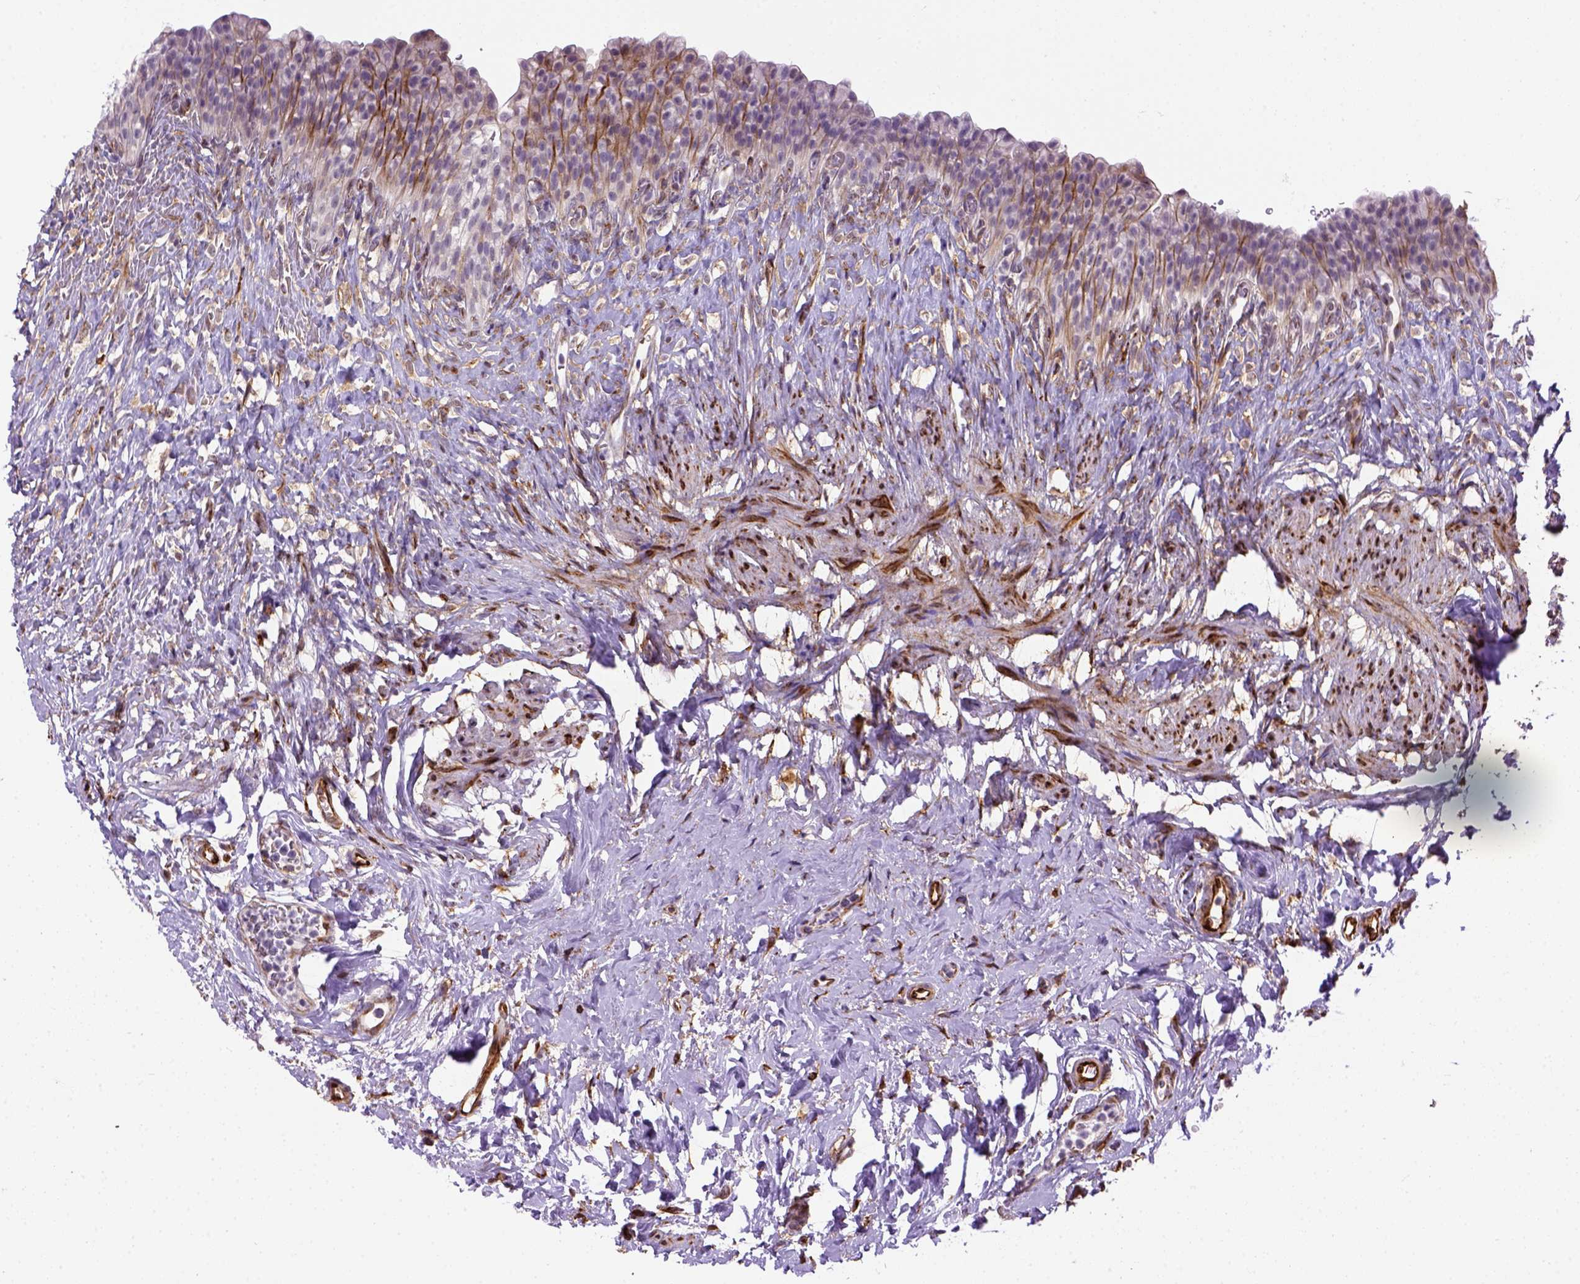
{"staining": {"intensity": "moderate", "quantity": "<25%", "location": "cytoplasmic/membranous"}, "tissue": "urinary bladder", "cell_type": "Urothelial cells", "image_type": "normal", "snomed": [{"axis": "morphology", "description": "Normal tissue, NOS"}, {"axis": "topography", "description": "Urinary bladder"}, {"axis": "topography", "description": "Prostate"}], "caption": "Protein expression analysis of benign urinary bladder exhibits moderate cytoplasmic/membranous expression in approximately <25% of urothelial cells. (DAB (3,3'-diaminobenzidine) IHC with brightfield microscopy, high magnification).", "gene": "KAZN", "patient": {"sex": "male", "age": 76}}